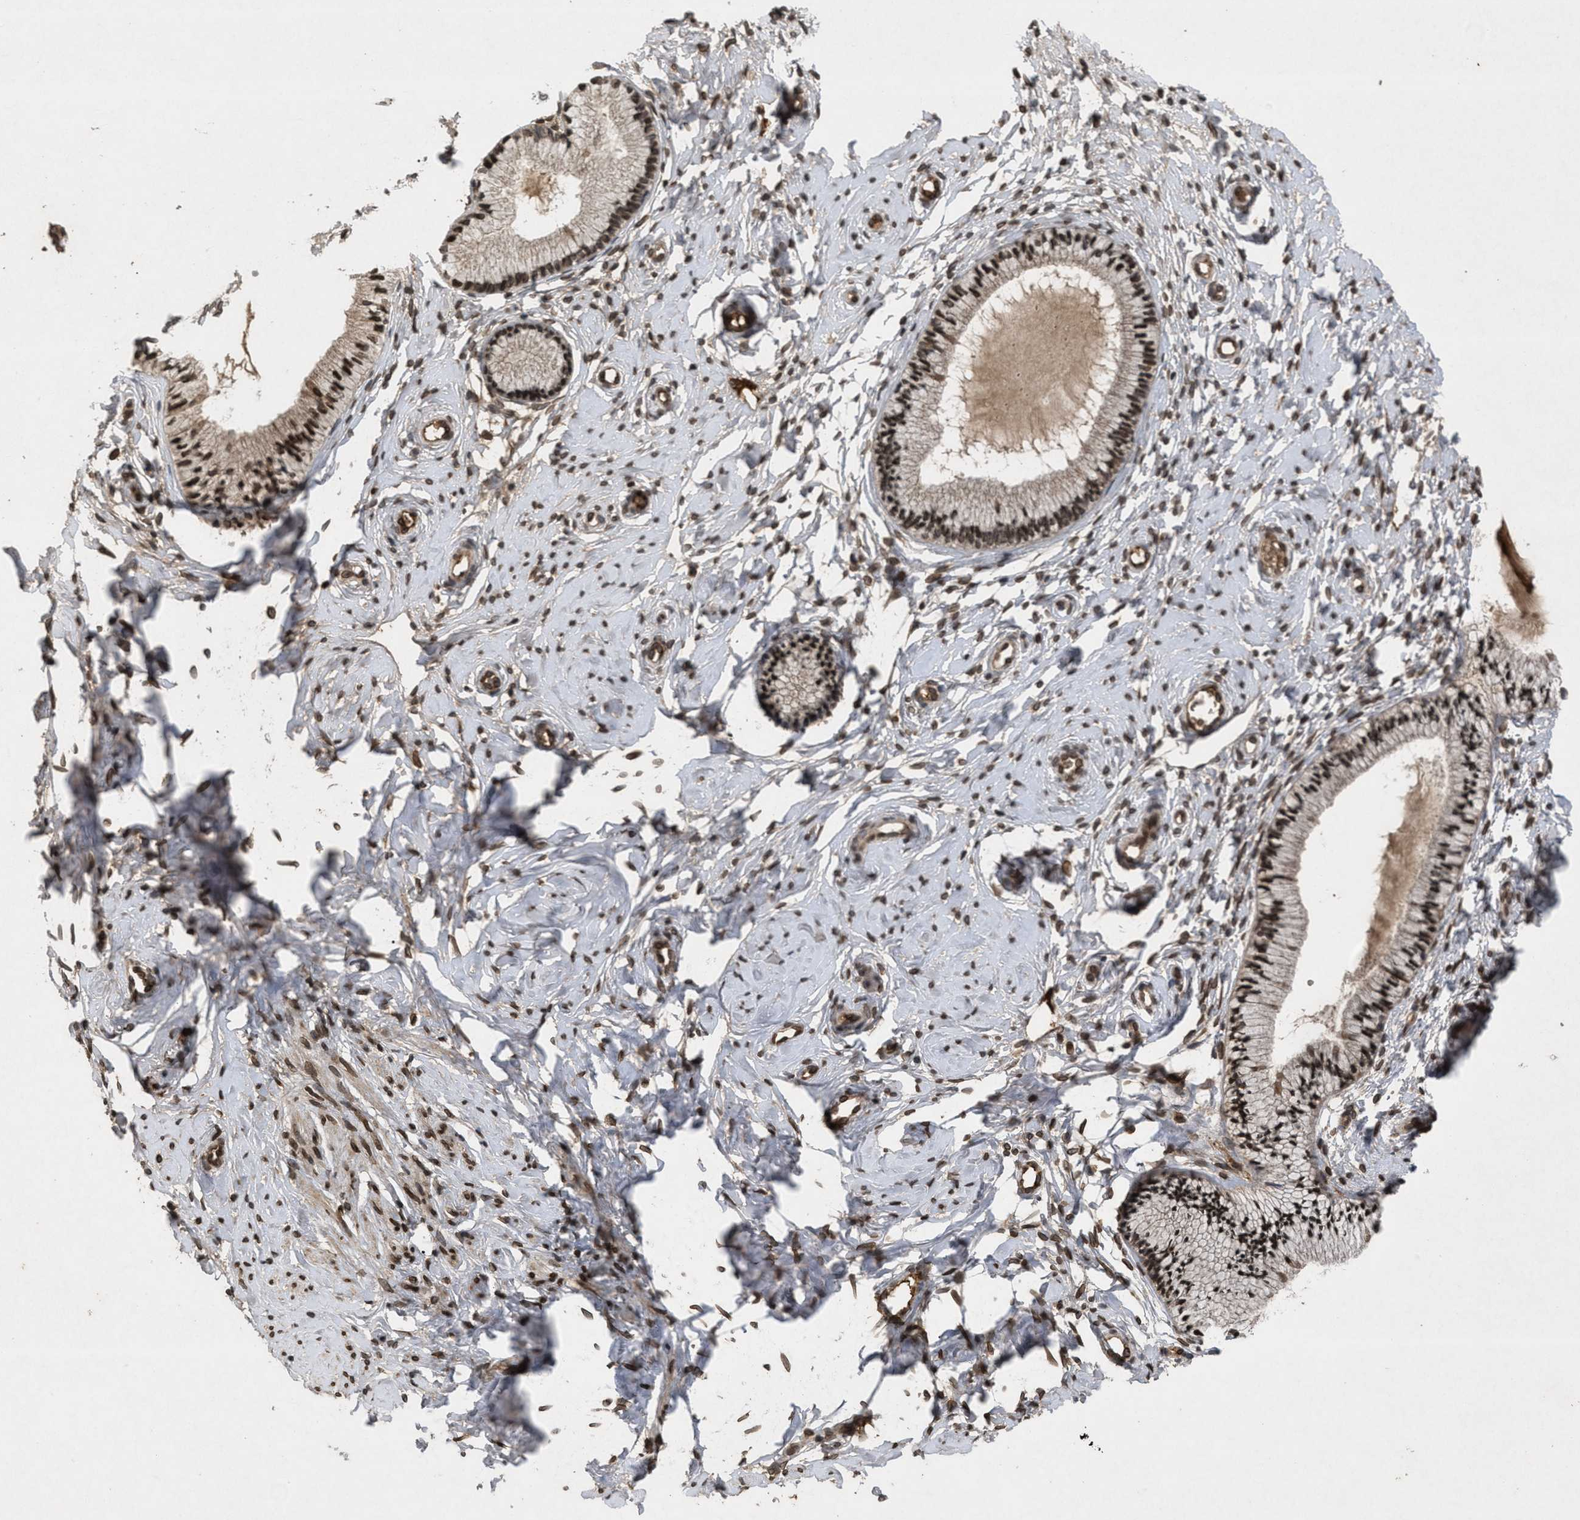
{"staining": {"intensity": "strong", "quantity": ">75%", "location": "nuclear"}, "tissue": "cervix", "cell_type": "Glandular cells", "image_type": "normal", "snomed": [{"axis": "morphology", "description": "Normal tissue, NOS"}, {"axis": "topography", "description": "Cervix"}], "caption": "Glandular cells show strong nuclear expression in approximately >75% of cells in benign cervix. (DAB (3,3'-diaminobenzidine) IHC, brown staining for protein, blue staining for nuclei).", "gene": "CRY1", "patient": {"sex": "female", "age": 46}}